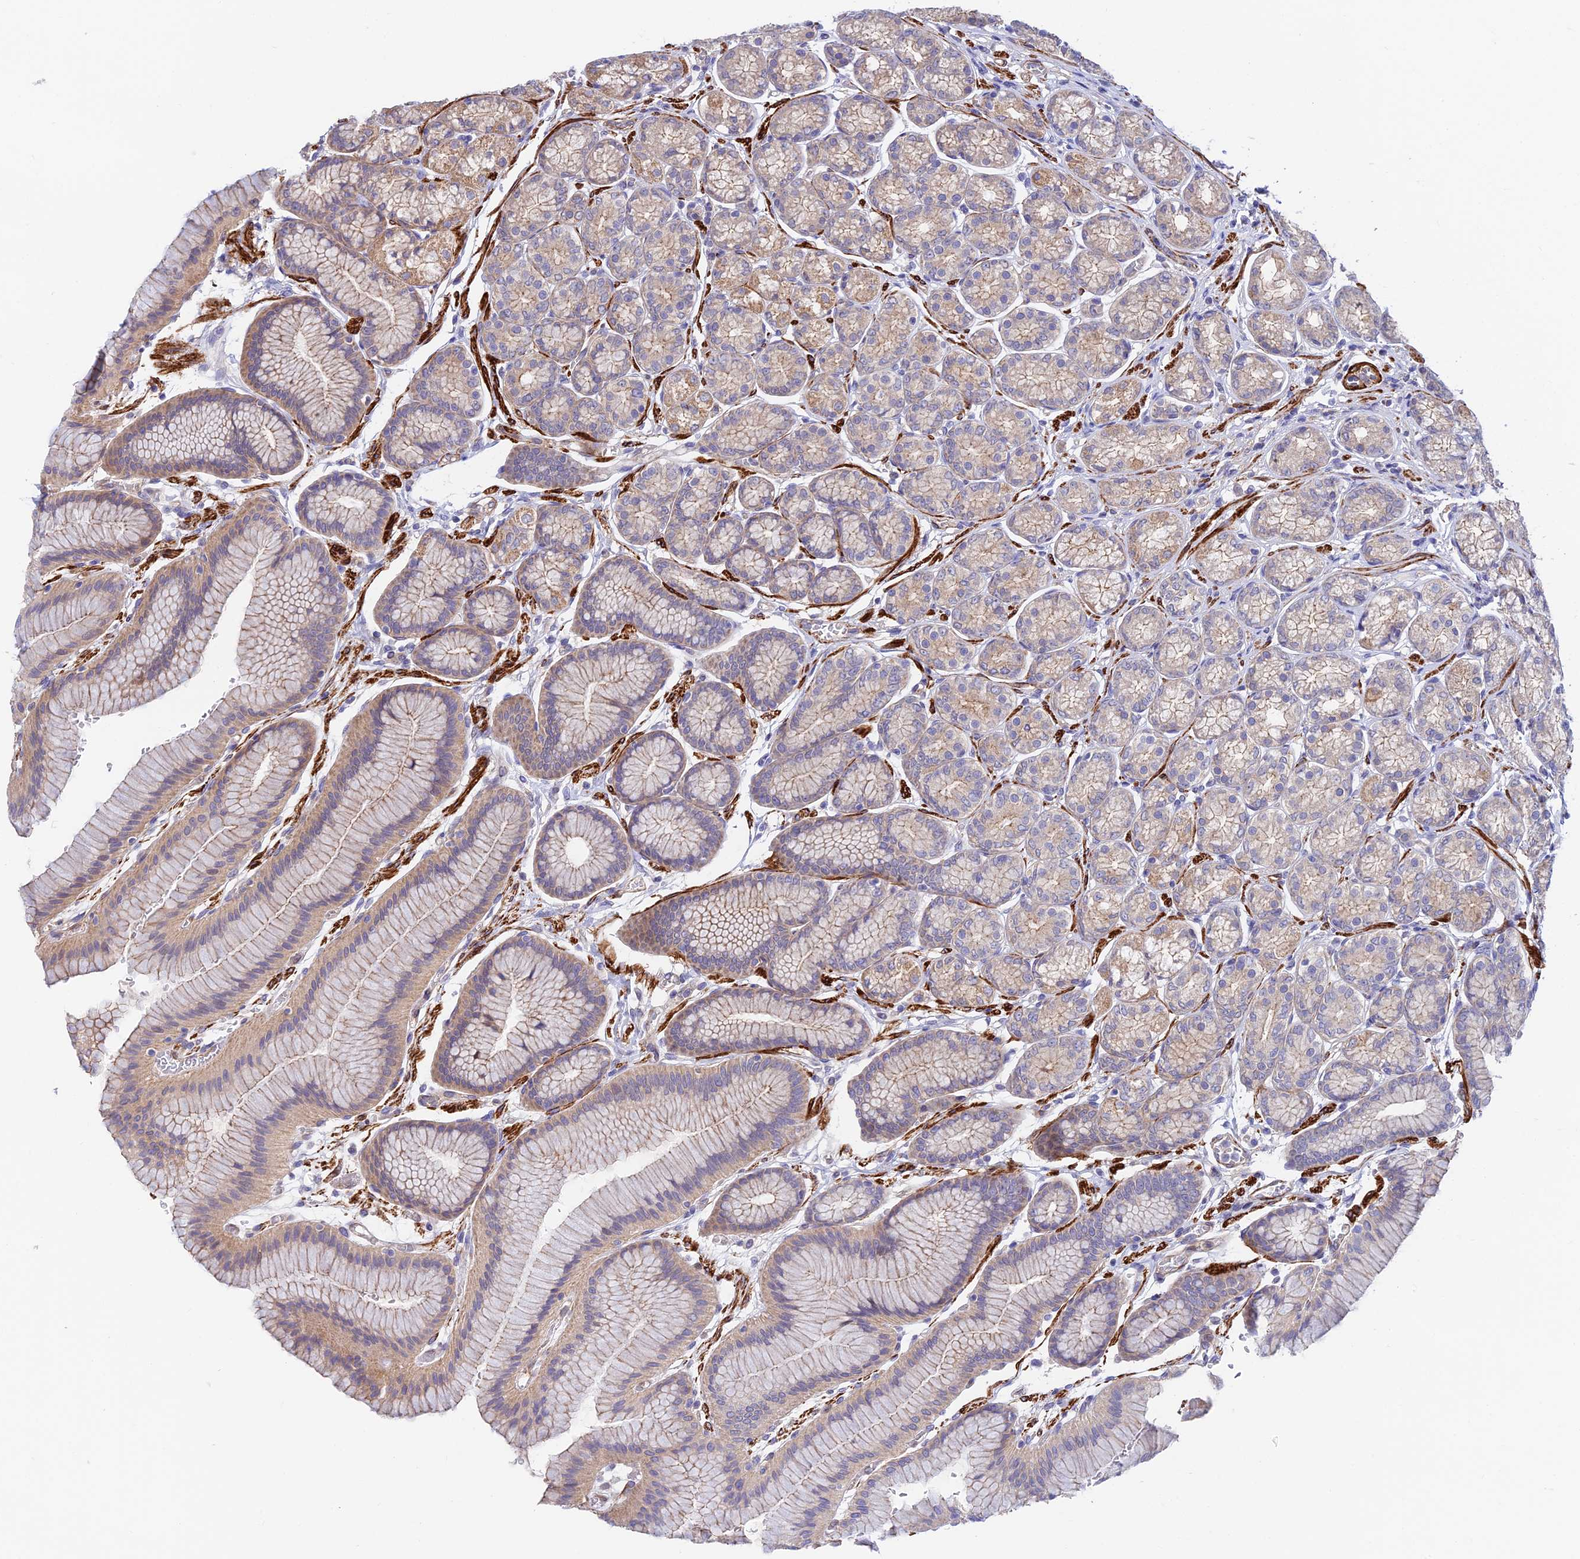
{"staining": {"intensity": "moderate", "quantity": "25%-75%", "location": "cytoplasmic/membranous"}, "tissue": "stomach", "cell_type": "Glandular cells", "image_type": "normal", "snomed": [{"axis": "morphology", "description": "Normal tissue, NOS"}, {"axis": "morphology", "description": "Adenocarcinoma, NOS"}, {"axis": "morphology", "description": "Adenocarcinoma, High grade"}, {"axis": "topography", "description": "Stomach, upper"}, {"axis": "topography", "description": "Stomach"}], "caption": "Protein expression by IHC shows moderate cytoplasmic/membranous positivity in approximately 25%-75% of glandular cells in unremarkable stomach.", "gene": "ANKRD50", "patient": {"sex": "female", "age": 65}}